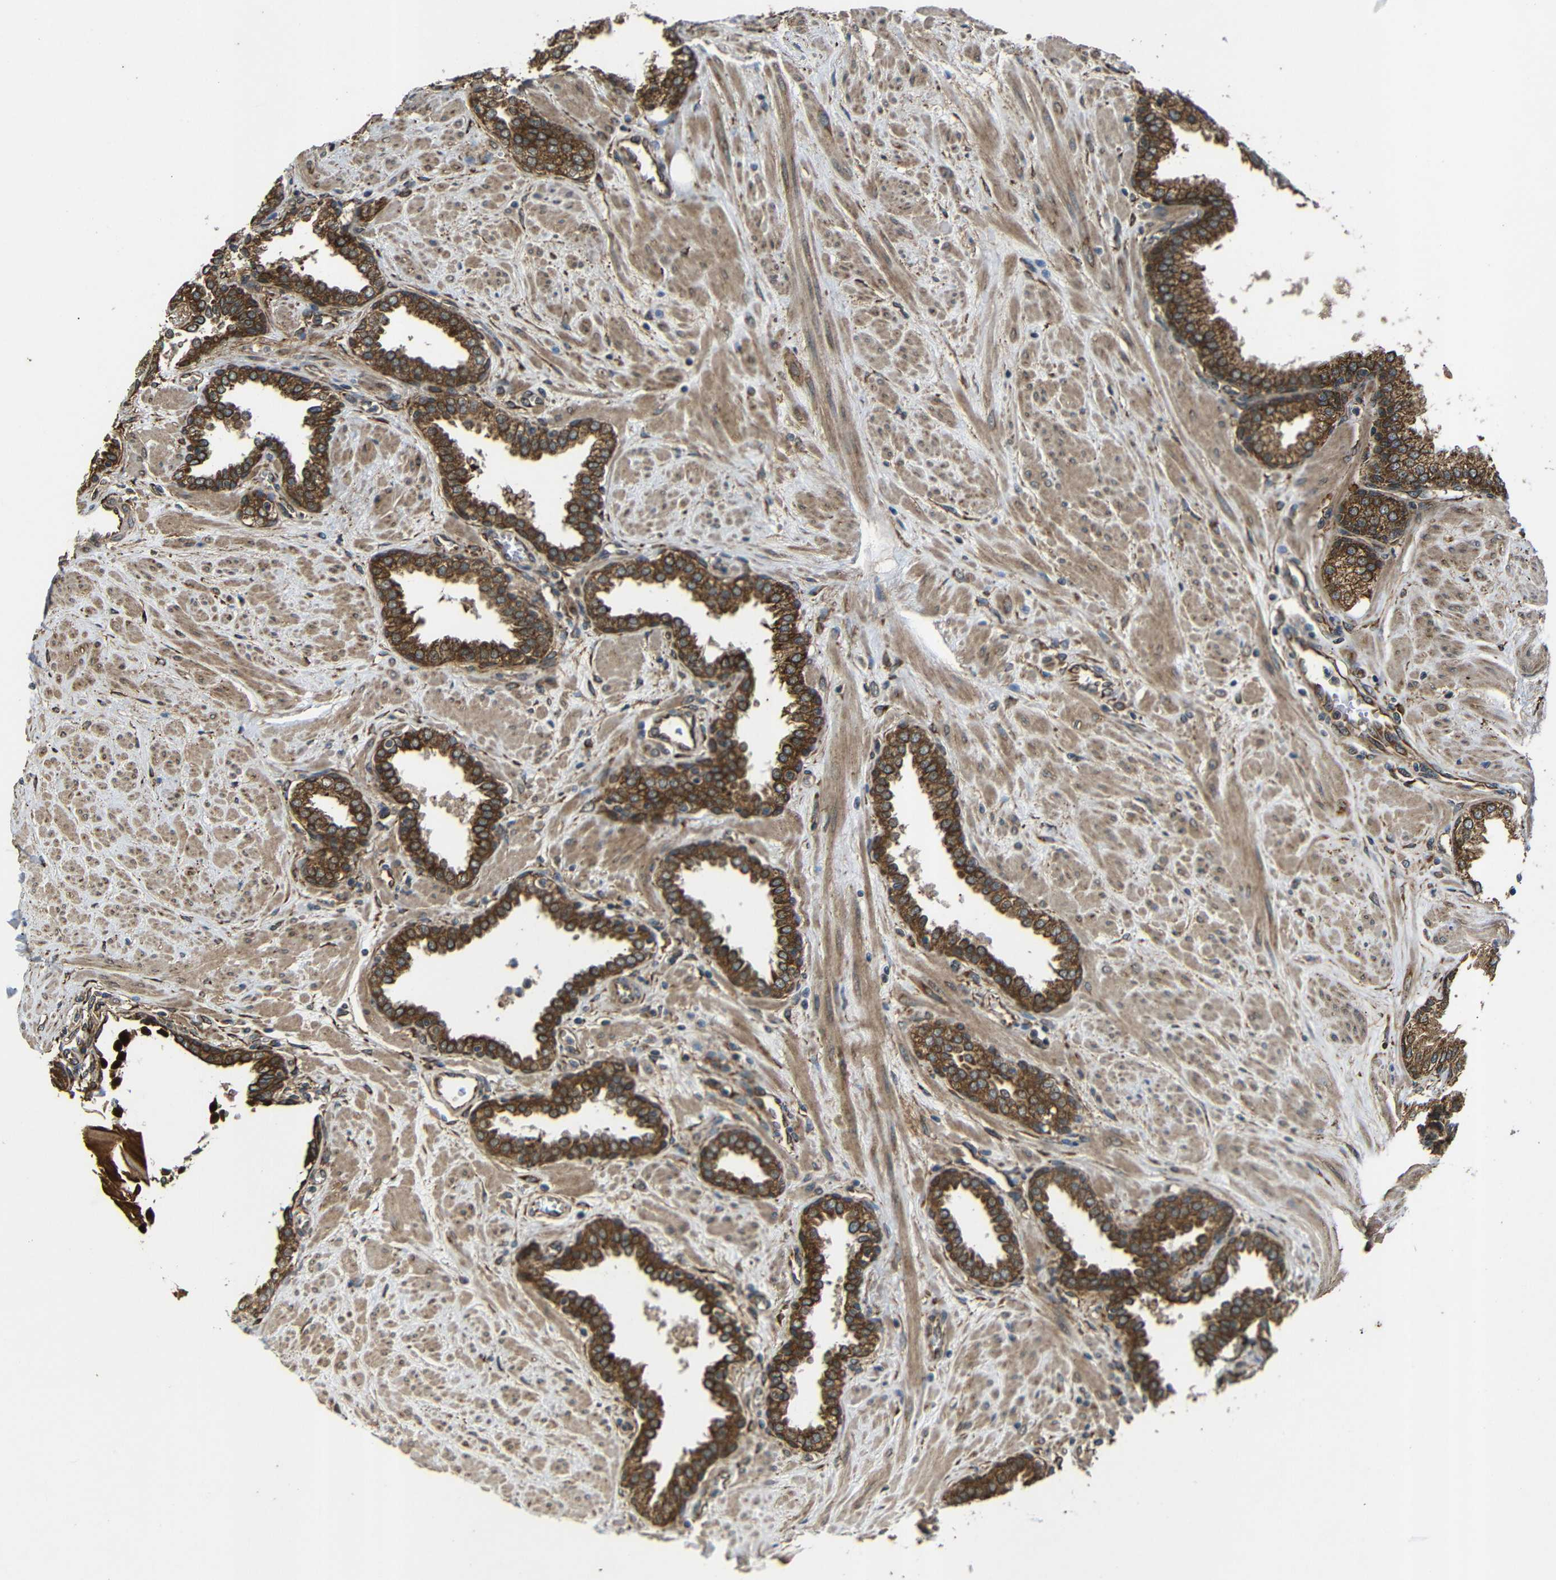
{"staining": {"intensity": "moderate", "quantity": ">75%", "location": "cytoplasmic/membranous"}, "tissue": "prostate", "cell_type": "Glandular cells", "image_type": "normal", "snomed": [{"axis": "morphology", "description": "Normal tissue, NOS"}, {"axis": "topography", "description": "Prostate"}], "caption": "Protein expression analysis of normal human prostate reveals moderate cytoplasmic/membranous expression in approximately >75% of glandular cells.", "gene": "TRPC1", "patient": {"sex": "male", "age": 51}}